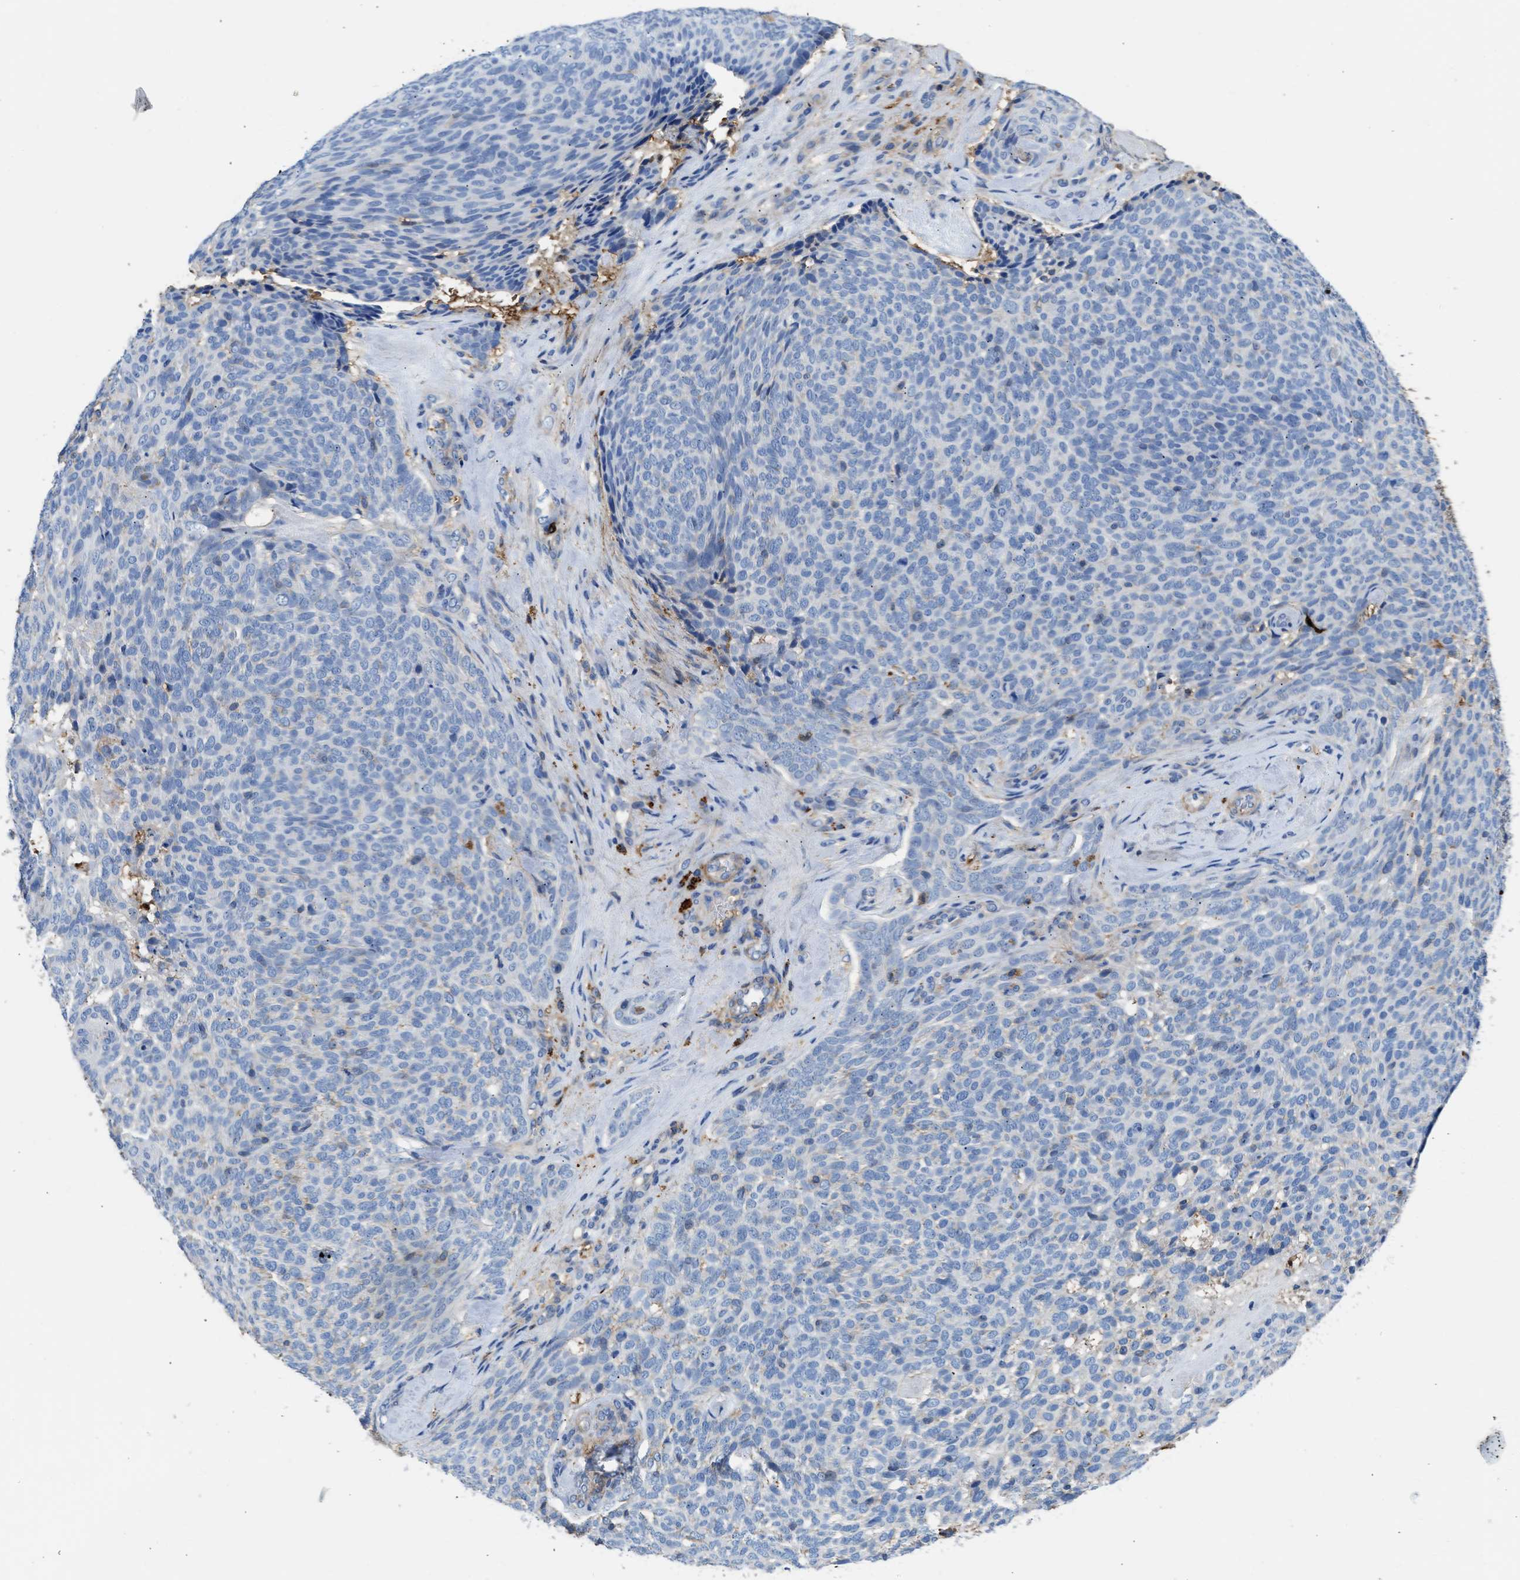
{"staining": {"intensity": "negative", "quantity": "none", "location": "none"}, "tissue": "skin cancer", "cell_type": "Tumor cells", "image_type": "cancer", "snomed": [{"axis": "morphology", "description": "Basal cell carcinoma"}, {"axis": "topography", "description": "Skin"}], "caption": "There is no significant positivity in tumor cells of skin cancer (basal cell carcinoma). Nuclei are stained in blue.", "gene": "KCNQ4", "patient": {"sex": "male", "age": 61}}